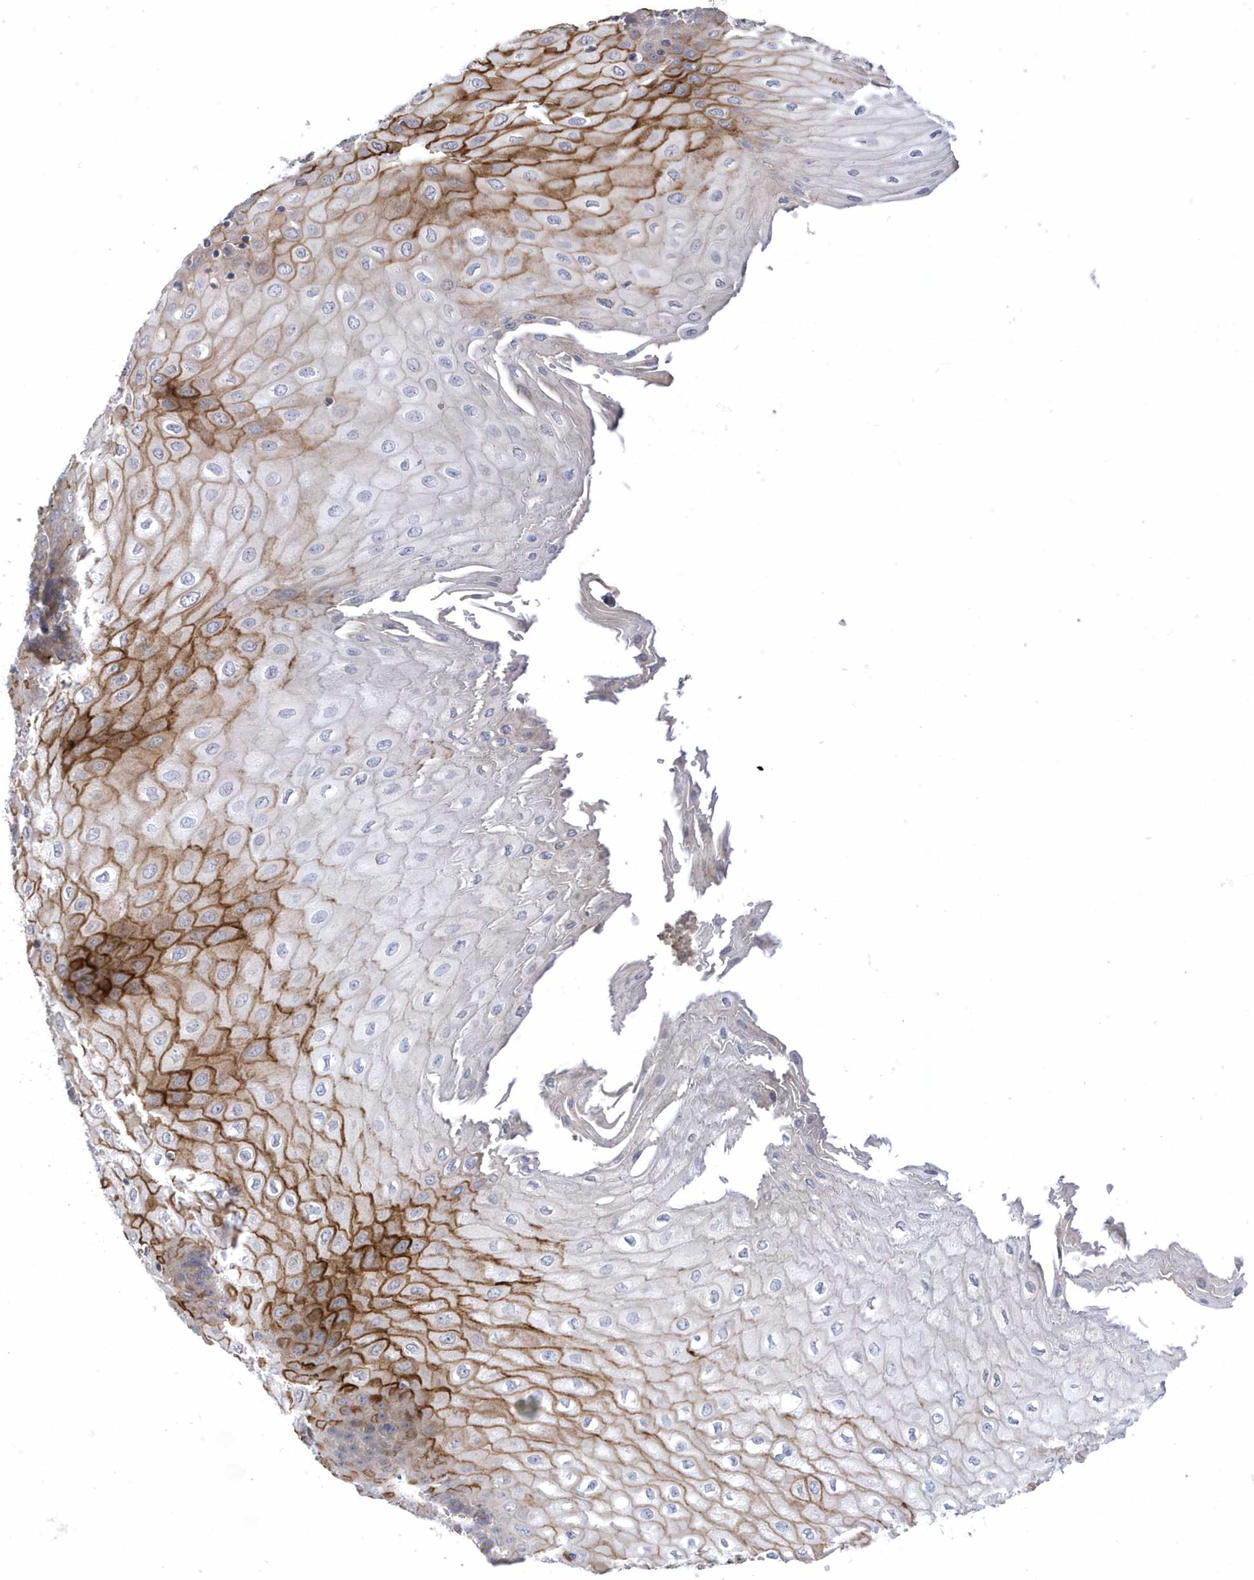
{"staining": {"intensity": "strong", "quantity": "25%-75%", "location": "cytoplasmic/membranous"}, "tissue": "esophagus", "cell_type": "Squamous epithelial cells", "image_type": "normal", "snomed": [{"axis": "morphology", "description": "Normal tissue, NOS"}, {"axis": "topography", "description": "Esophagus"}], "caption": "A high-resolution image shows IHC staining of normal esophagus, which exhibits strong cytoplasmic/membranous positivity in approximately 25%-75% of squamous epithelial cells.", "gene": "ANAPC1", "patient": {"sex": "male", "age": 60}}